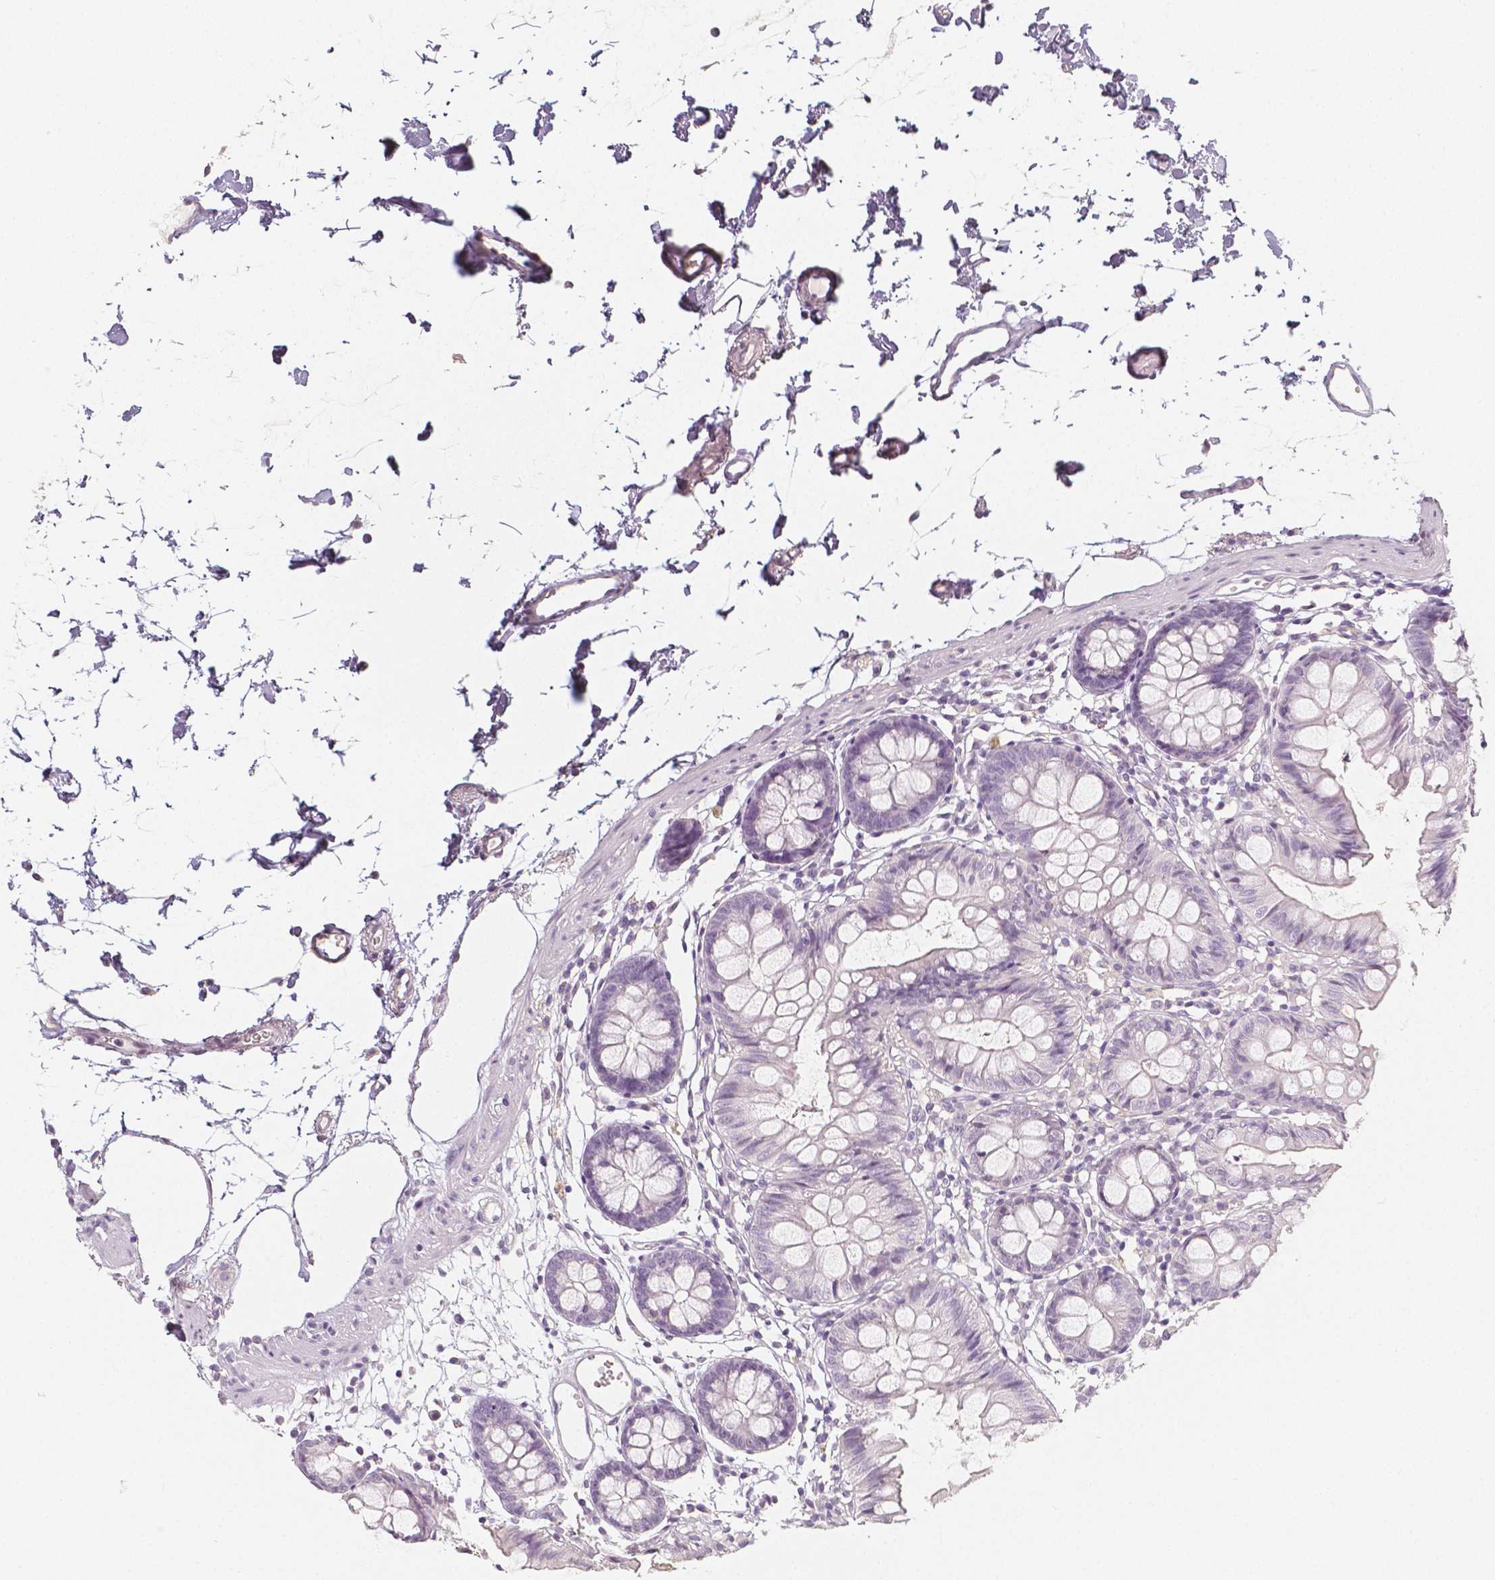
{"staining": {"intensity": "weak", "quantity": "<25%", "location": "cytoplasmic/membranous"}, "tissue": "colon", "cell_type": "Endothelial cells", "image_type": "normal", "snomed": [{"axis": "morphology", "description": "Normal tissue, NOS"}, {"axis": "topography", "description": "Colon"}], "caption": "Immunohistochemical staining of benign human colon reveals no significant expression in endothelial cells.", "gene": "THY1", "patient": {"sex": "female", "age": 84}}